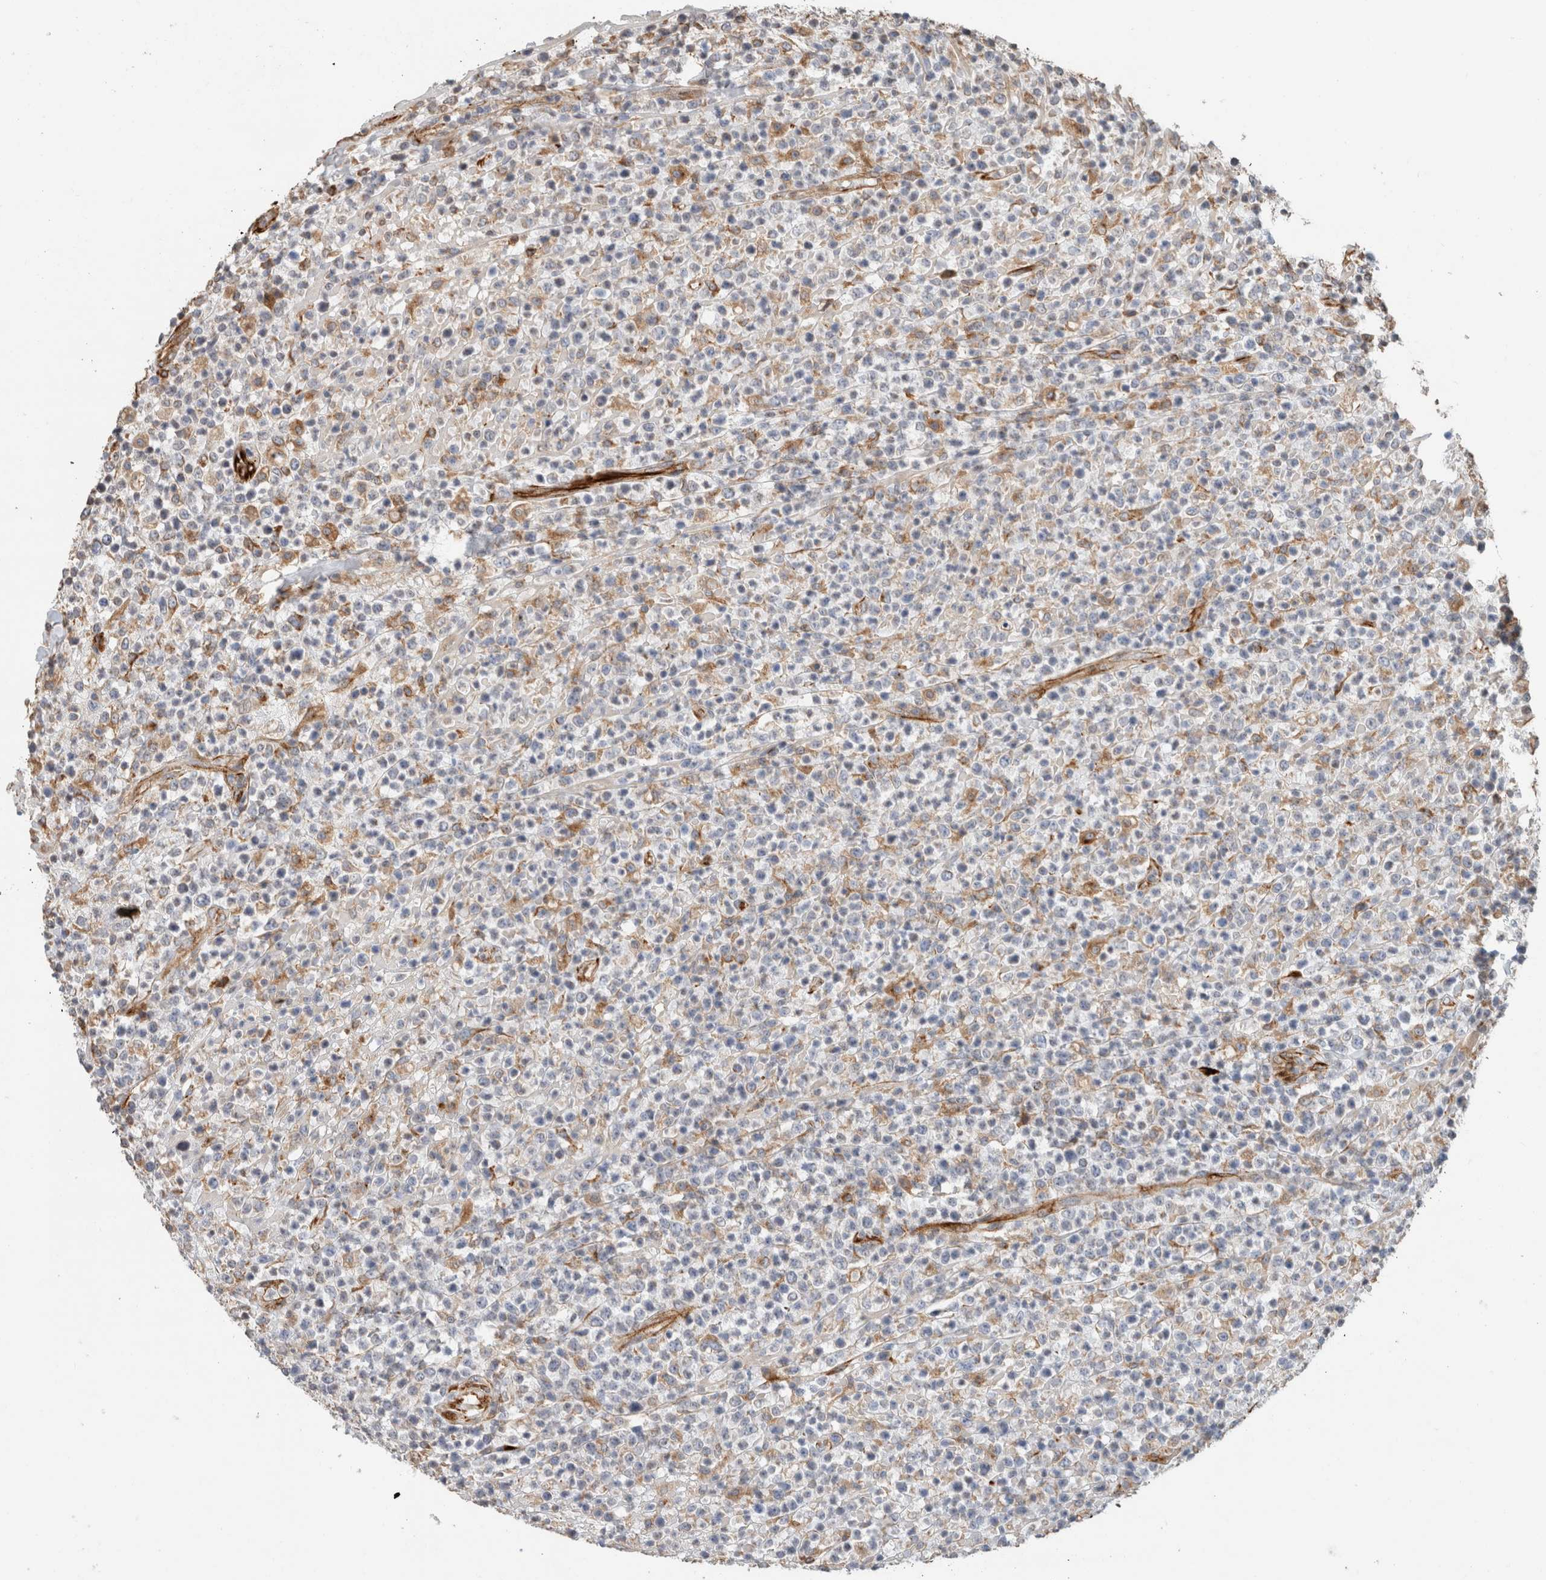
{"staining": {"intensity": "weak", "quantity": "<25%", "location": "cytoplasmic/membranous"}, "tissue": "lymphoma", "cell_type": "Tumor cells", "image_type": "cancer", "snomed": [{"axis": "morphology", "description": "Malignant lymphoma, non-Hodgkin's type, High grade"}, {"axis": "topography", "description": "Colon"}], "caption": "The photomicrograph exhibits no significant staining in tumor cells of high-grade malignant lymphoma, non-Hodgkin's type.", "gene": "LY86", "patient": {"sex": "female", "age": 53}}